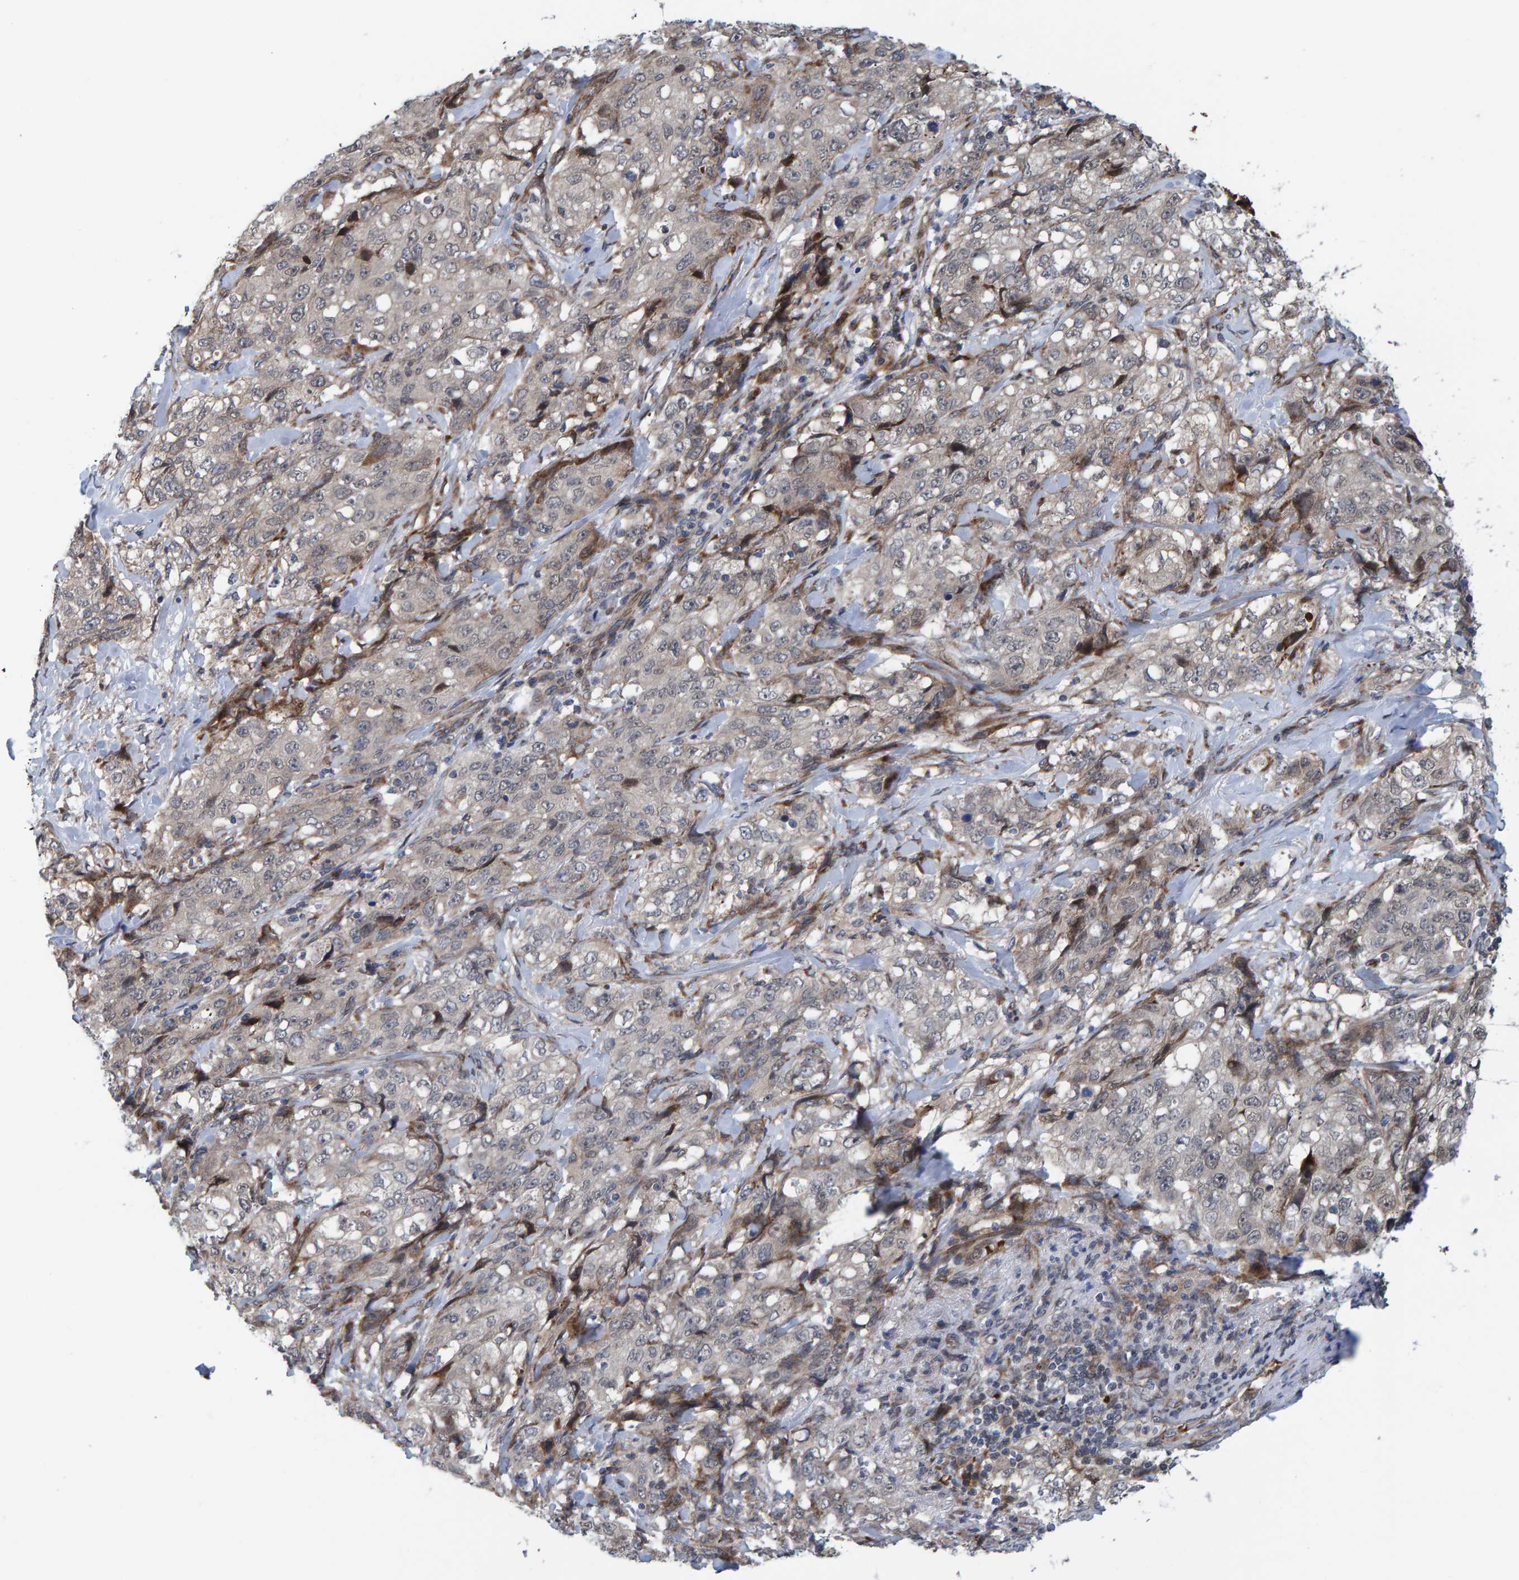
{"staining": {"intensity": "weak", "quantity": "25%-75%", "location": "cytoplasmic/membranous"}, "tissue": "stomach cancer", "cell_type": "Tumor cells", "image_type": "cancer", "snomed": [{"axis": "morphology", "description": "Adenocarcinoma, NOS"}, {"axis": "topography", "description": "Stomach"}], "caption": "Protein staining of stomach cancer tissue shows weak cytoplasmic/membranous staining in about 25%-75% of tumor cells. (brown staining indicates protein expression, while blue staining denotes nuclei).", "gene": "MFSD6L", "patient": {"sex": "male", "age": 48}}